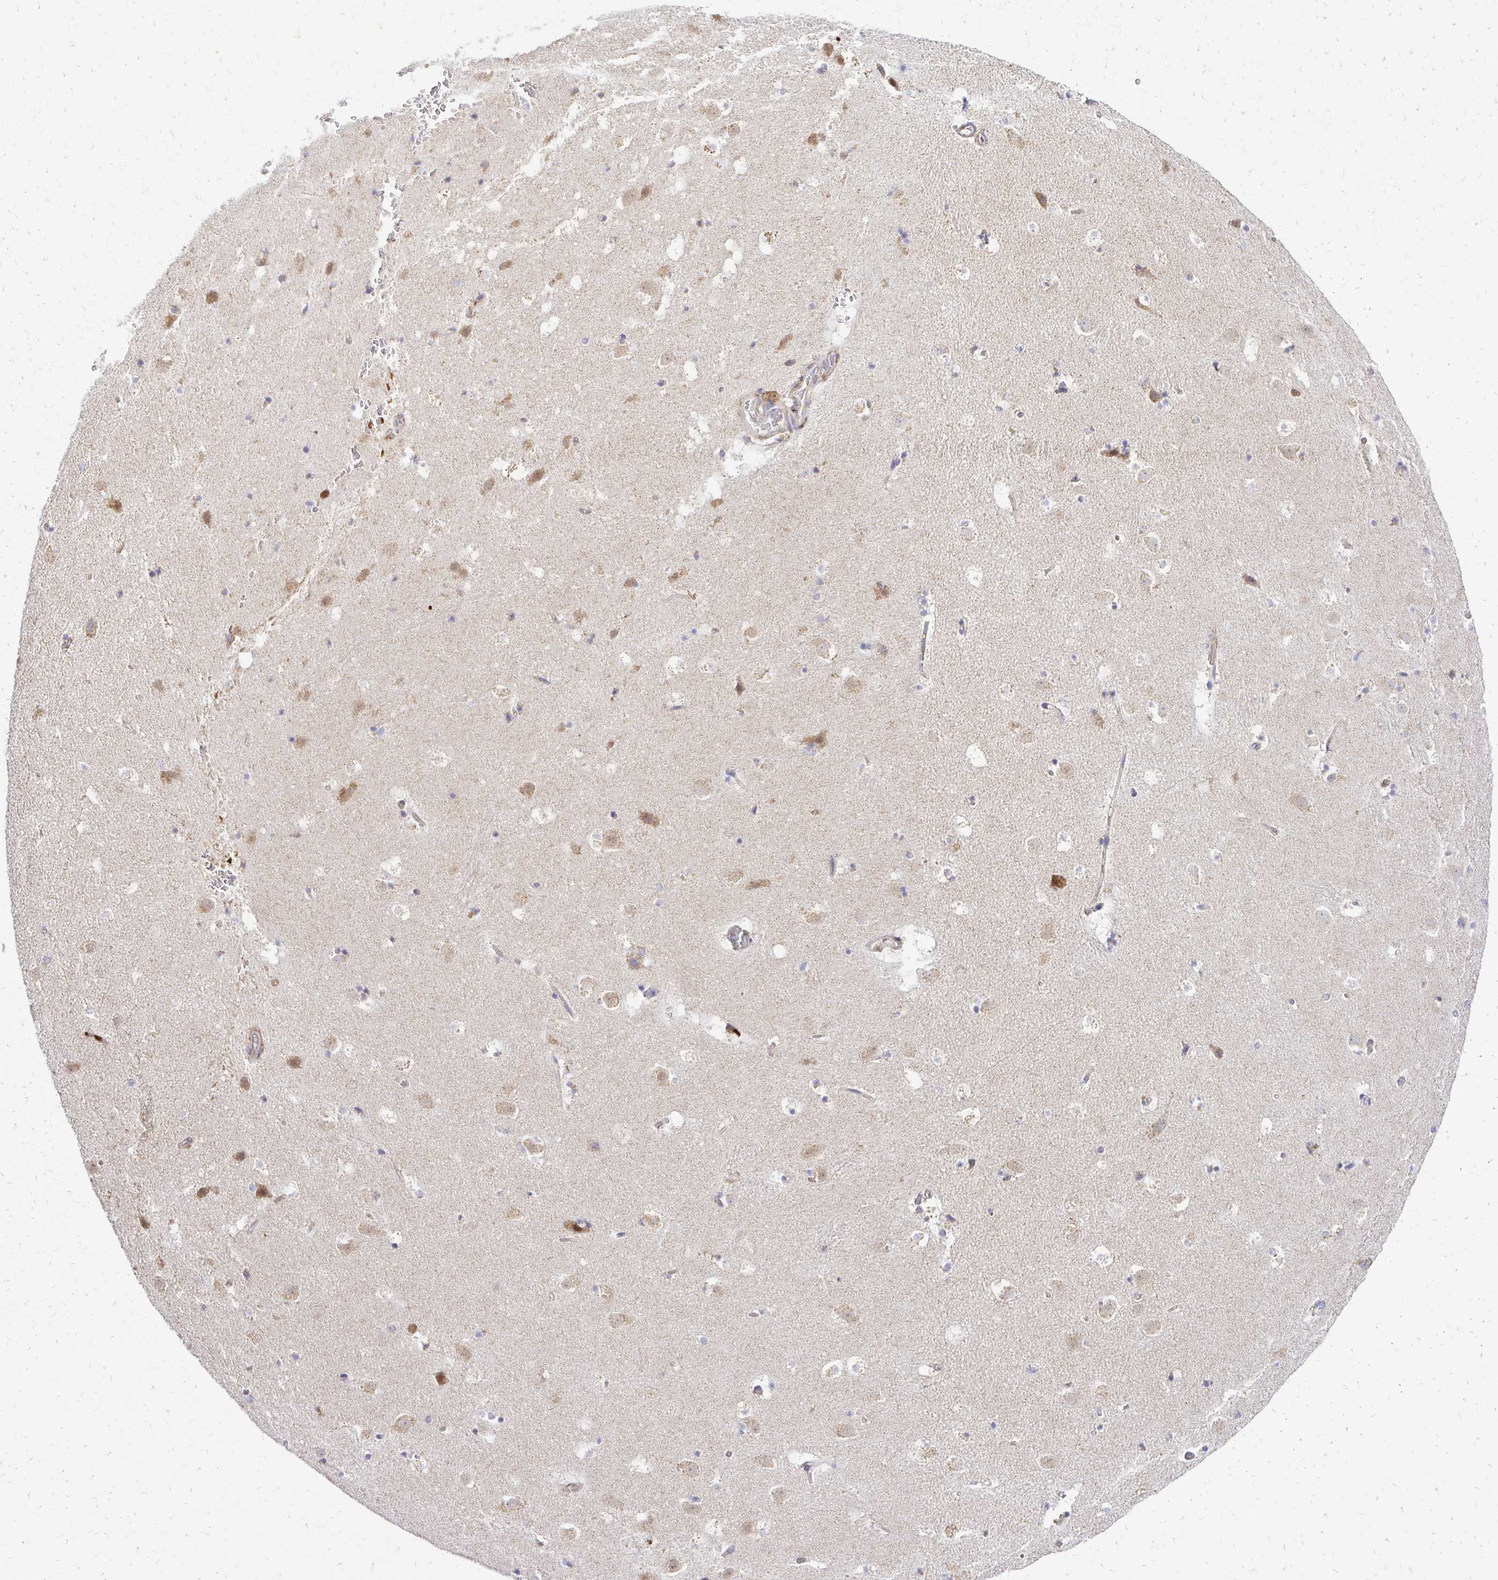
{"staining": {"intensity": "negative", "quantity": "none", "location": "none"}, "tissue": "caudate", "cell_type": "Glial cells", "image_type": "normal", "snomed": [{"axis": "morphology", "description": "Normal tissue, NOS"}, {"axis": "topography", "description": "Lateral ventricle wall"}], "caption": "IHC of normal caudate reveals no expression in glial cells.", "gene": "MRPL13", "patient": {"sex": "male", "age": 37}}